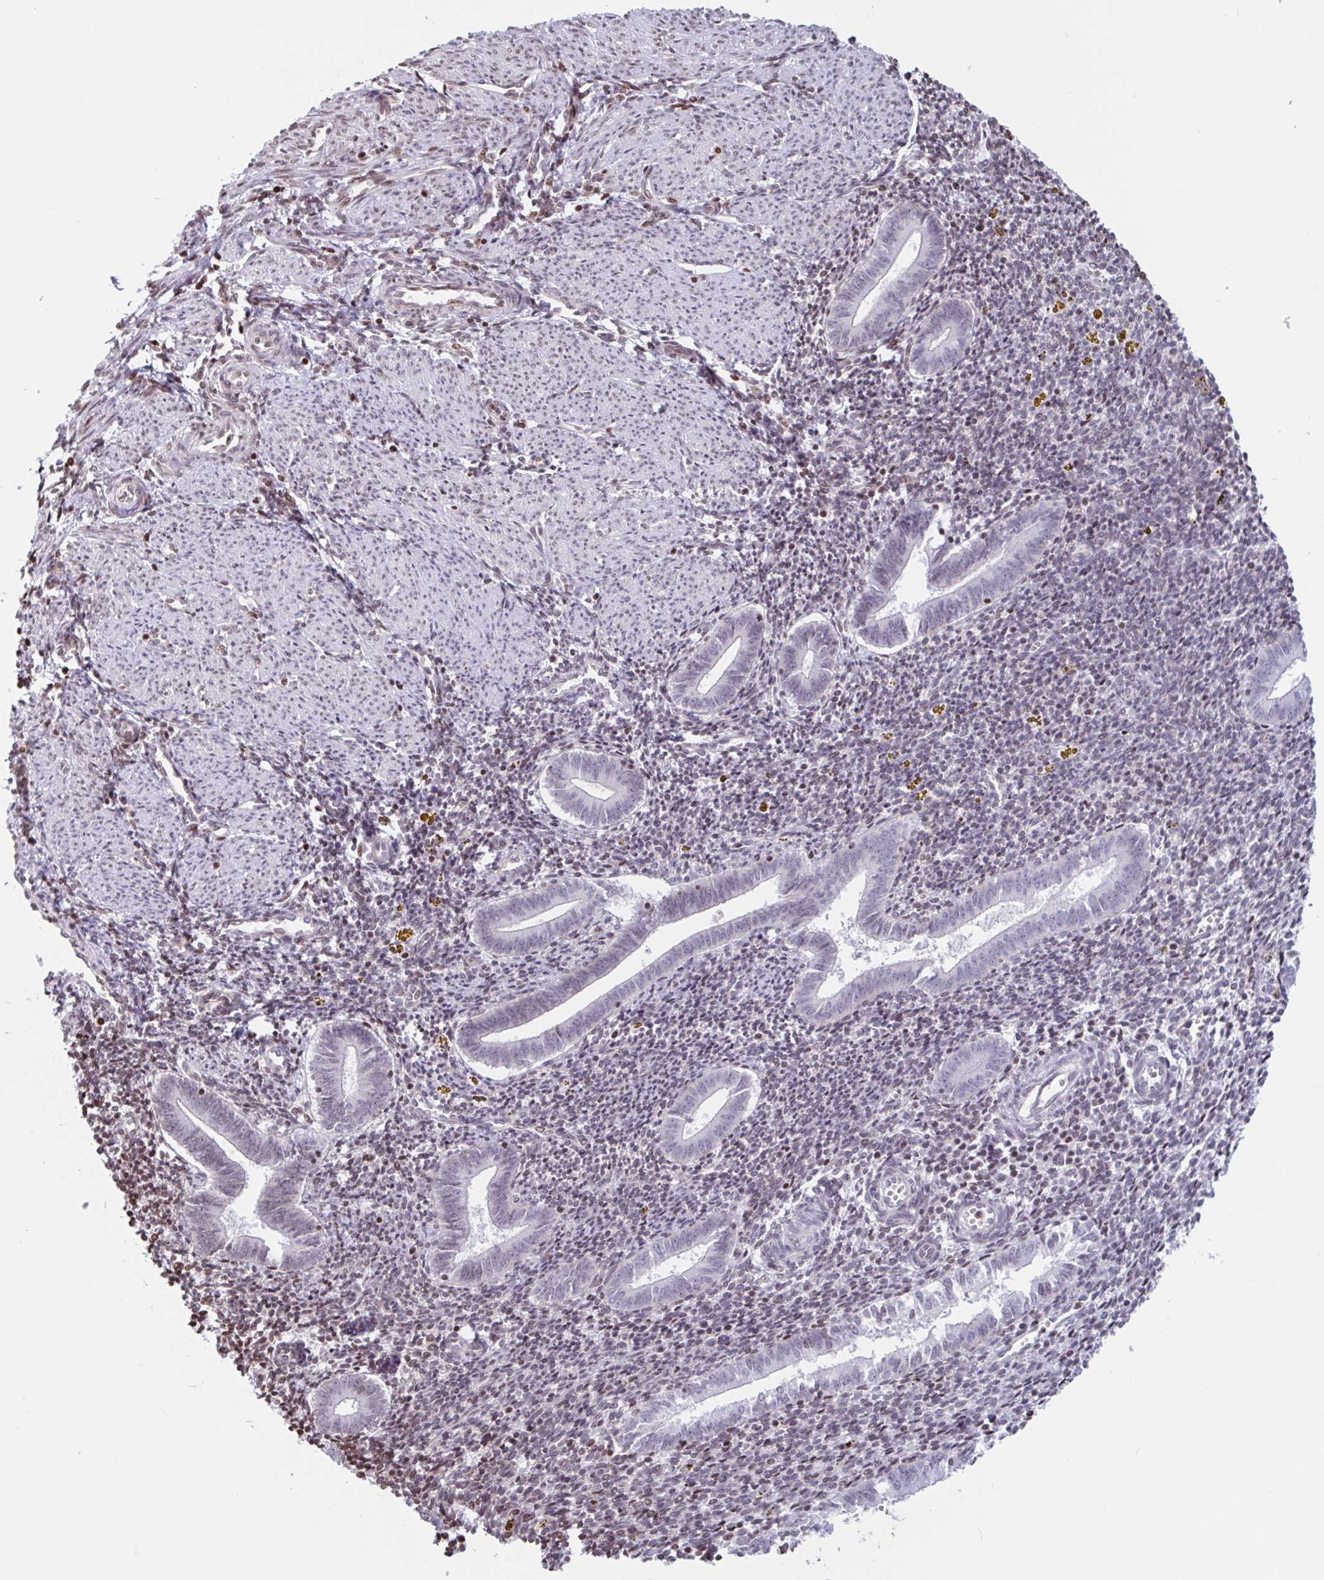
{"staining": {"intensity": "weak", "quantity": ">75%", "location": "nuclear"}, "tissue": "endometrium", "cell_type": "Cells in endometrial stroma", "image_type": "normal", "snomed": [{"axis": "morphology", "description": "Normal tissue, NOS"}, {"axis": "topography", "description": "Endometrium"}], "caption": "Protein staining shows weak nuclear staining in approximately >75% of cells in endometrial stroma in benign endometrium. (DAB = brown stain, brightfield microscopy at high magnification).", "gene": "NOL6", "patient": {"sex": "female", "age": 25}}